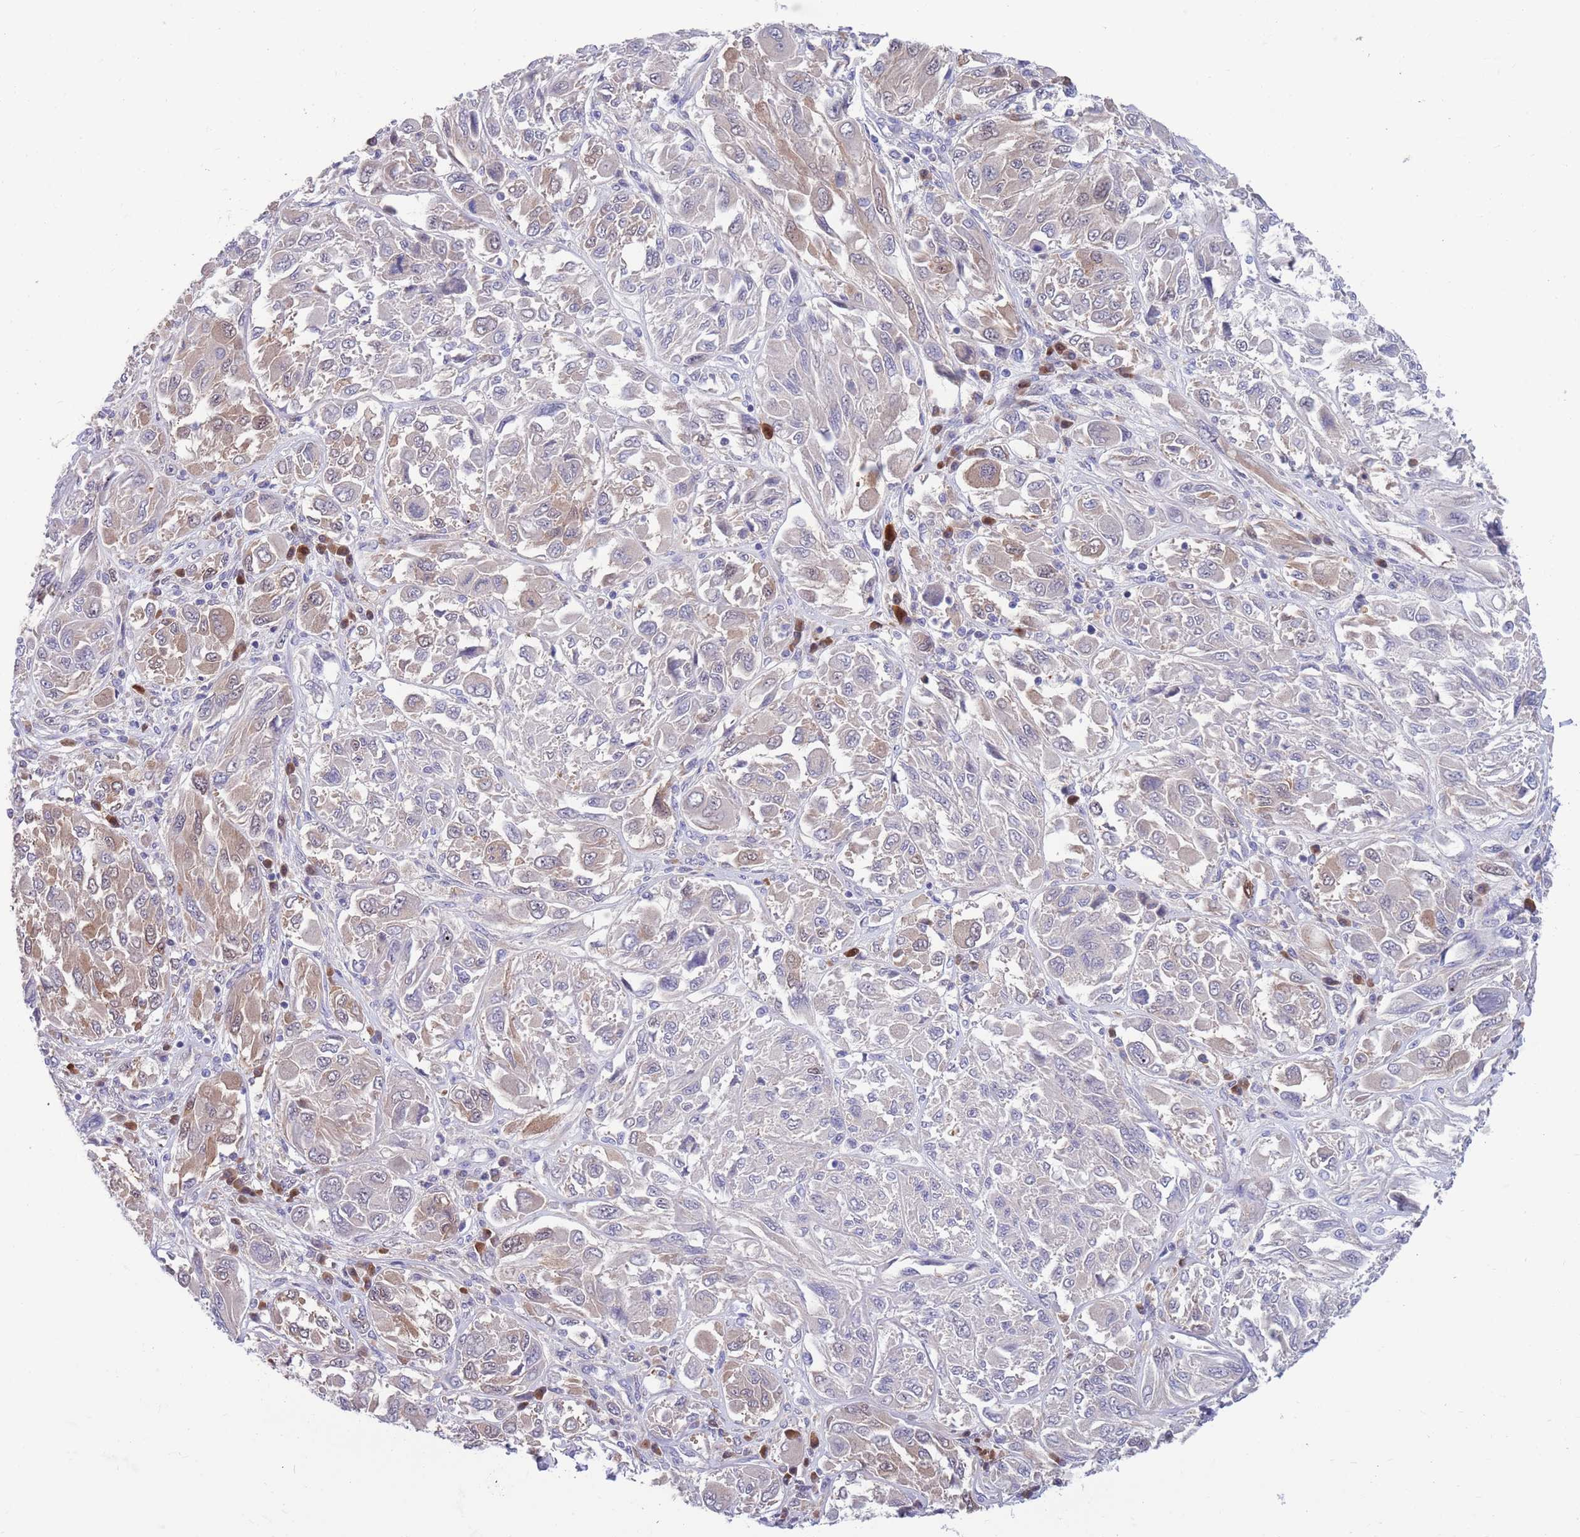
{"staining": {"intensity": "moderate", "quantity": "<25%", "location": "cytoplasmic/membranous"}, "tissue": "melanoma", "cell_type": "Tumor cells", "image_type": "cancer", "snomed": [{"axis": "morphology", "description": "Malignant melanoma, NOS"}, {"axis": "topography", "description": "Skin"}], "caption": "This is a micrograph of immunohistochemistry (IHC) staining of malignant melanoma, which shows moderate positivity in the cytoplasmic/membranous of tumor cells.", "gene": "KLHL29", "patient": {"sex": "female", "age": 91}}